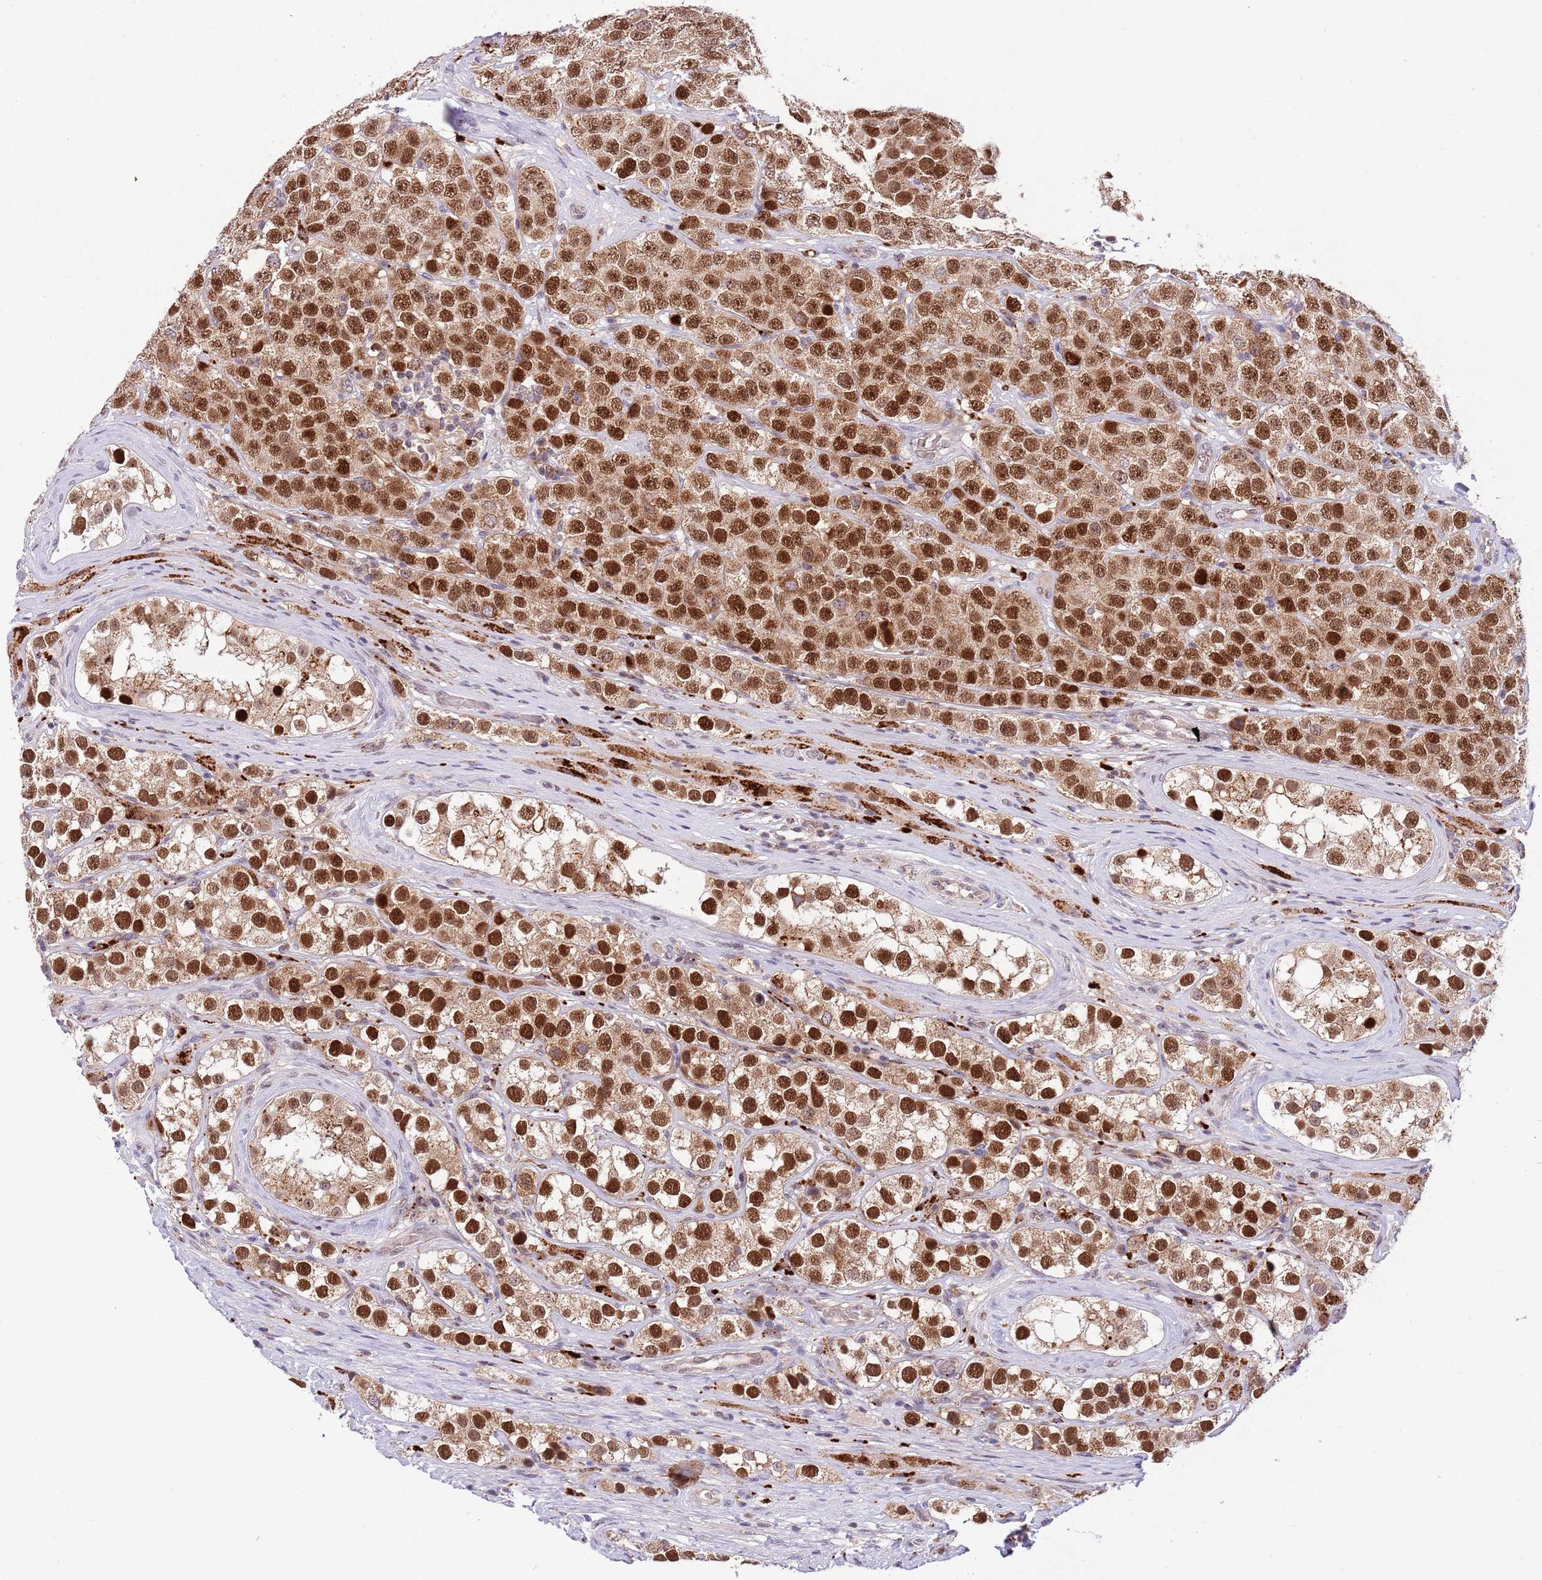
{"staining": {"intensity": "strong", "quantity": ">75%", "location": "nuclear"}, "tissue": "testis cancer", "cell_type": "Tumor cells", "image_type": "cancer", "snomed": [{"axis": "morphology", "description": "Seminoma, NOS"}, {"axis": "topography", "description": "Testis"}], "caption": "Protein staining of testis cancer tissue reveals strong nuclear expression in approximately >75% of tumor cells.", "gene": "TRIM27", "patient": {"sex": "male", "age": 28}}